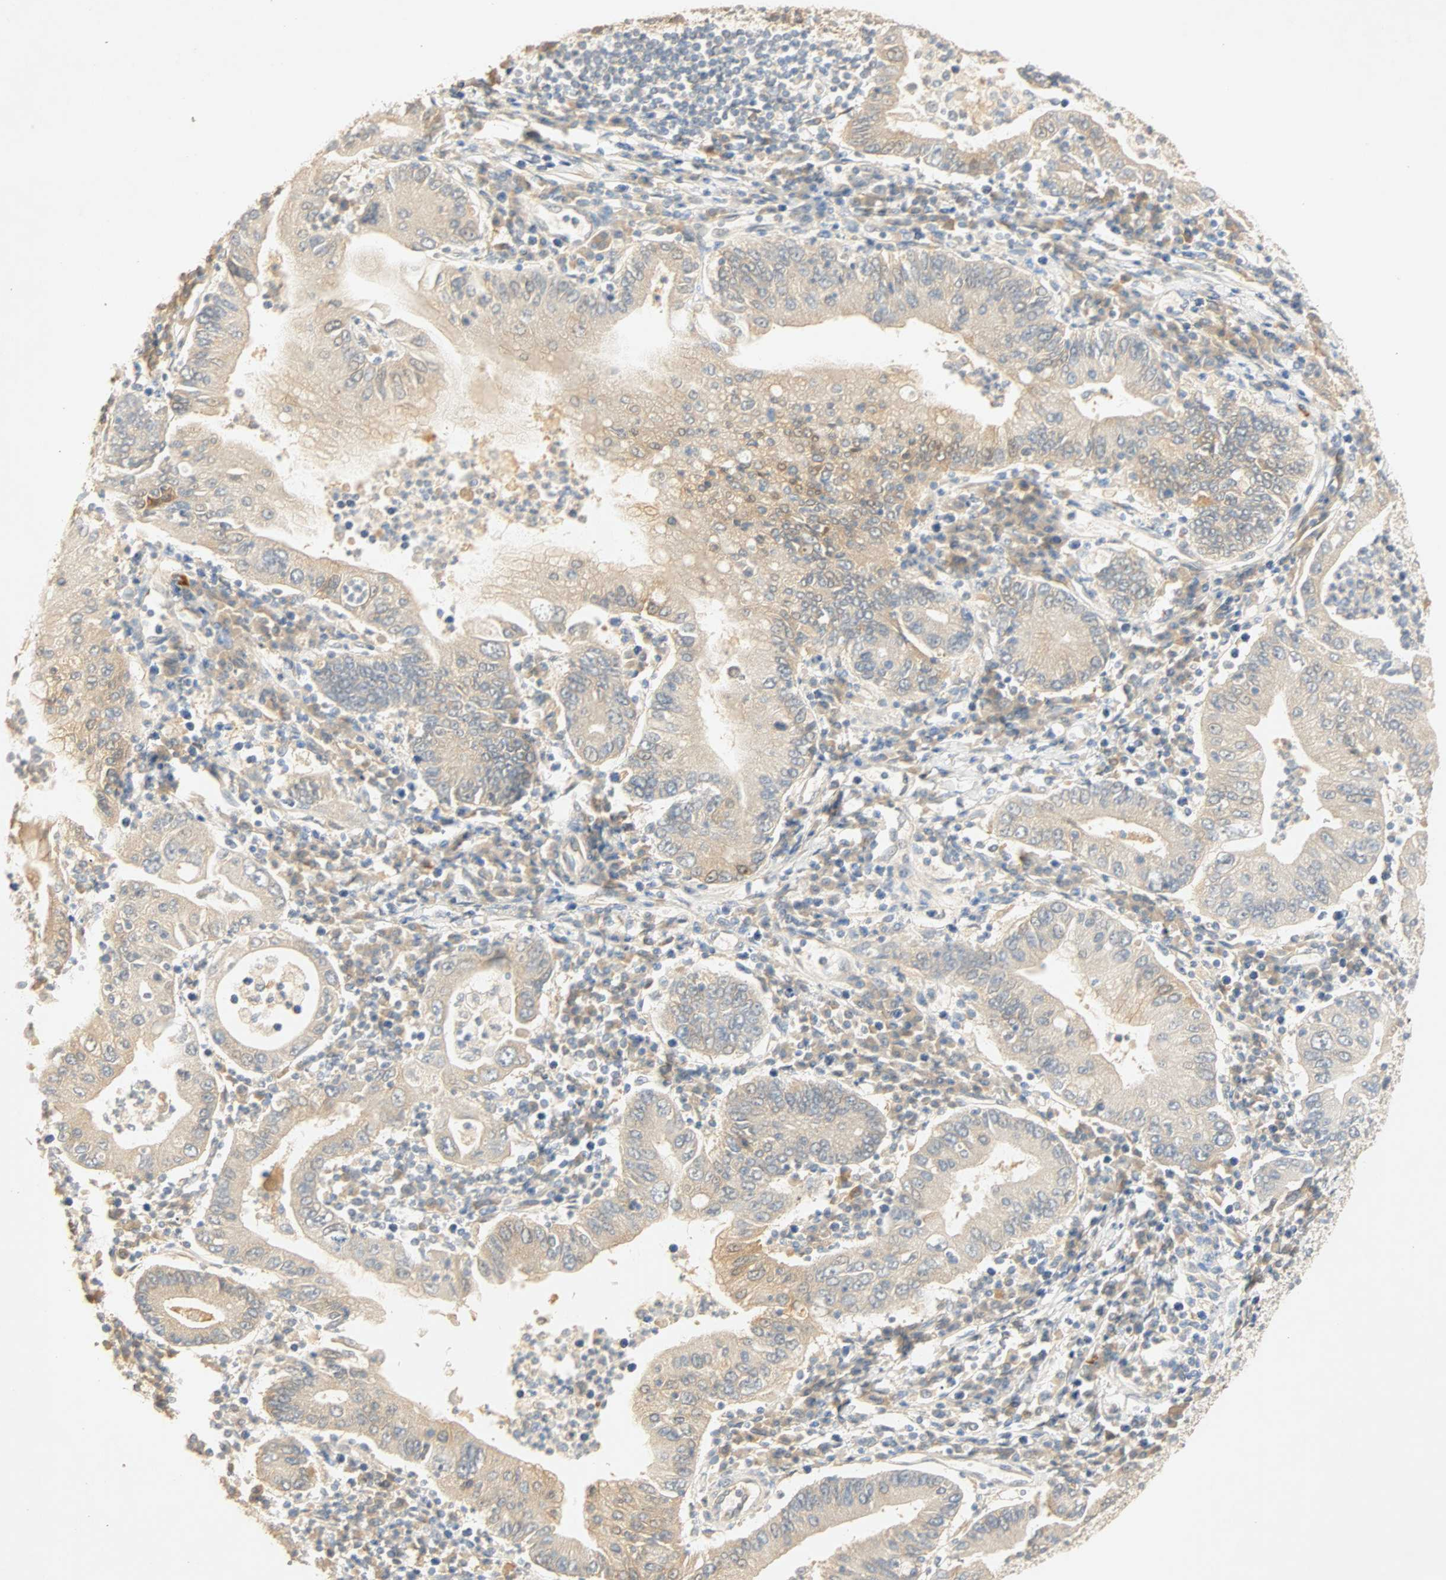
{"staining": {"intensity": "weak", "quantity": "25%-75%", "location": "cytoplasmic/membranous"}, "tissue": "stomach cancer", "cell_type": "Tumor cells", "image_type": "cancer", "snomed": [{"axis": "morphology", "description": "Normal tissue, NOS"}, {"axis": "morphology", "description": "Adenocarcinoma, NOS"}, {"axis": "topography", "description": "Esophagus"}, {"axis": "topography", "description": "Stomach, upper"}, {"axis": "topography", "description": "Peripheral nerve tissue"}], "caption": "IHC histopathology image of human adenocarcinoma (stomach) stained for a protein (brown), which displays low levels of weak cytoplasmic/membranous positivity in approximately 25%-75% of tumor cells.", "gene": "SELENBP1", "patient": {"sex": "male", "age": 62}}